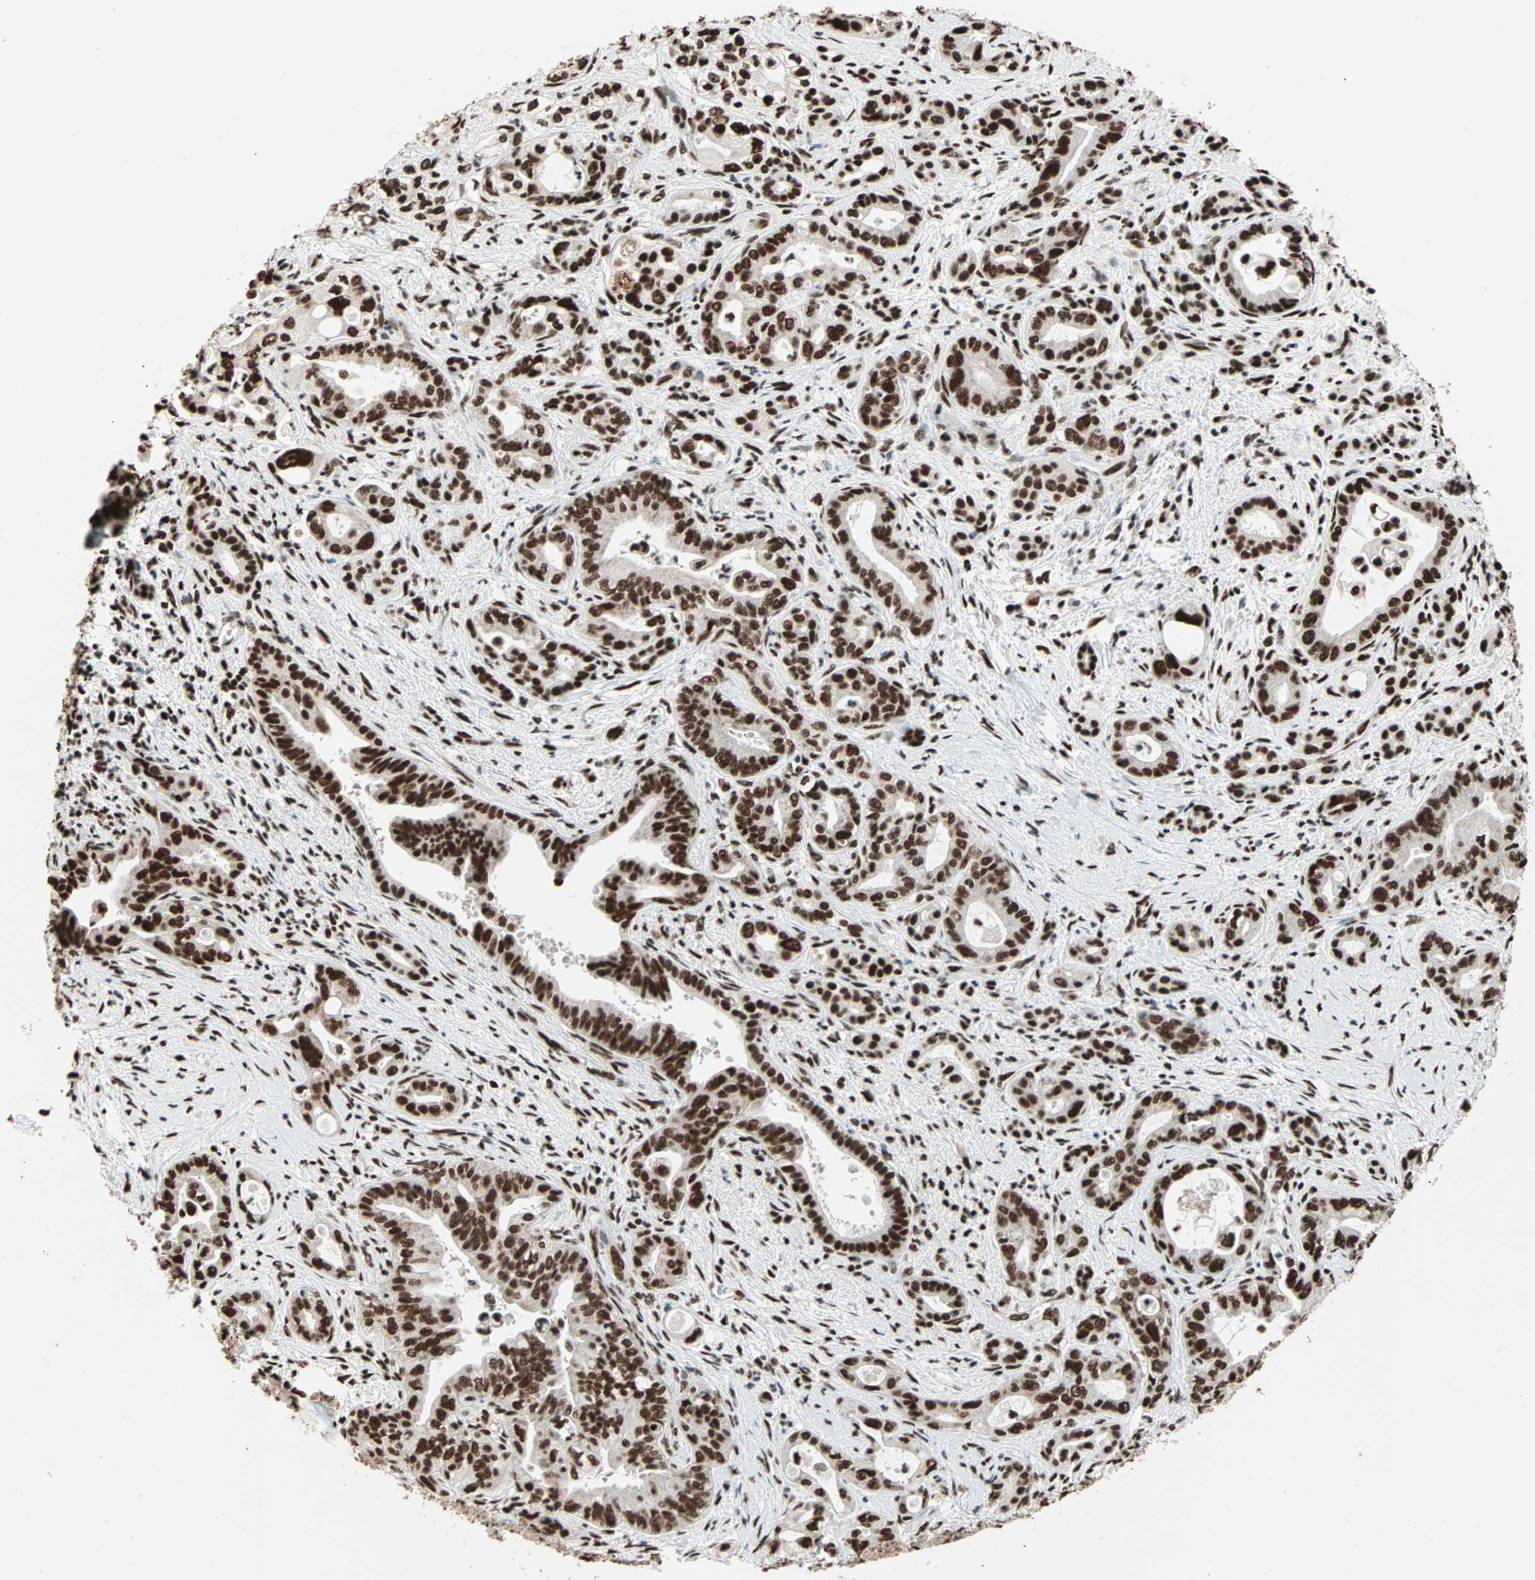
{"staining": {"intensity": "strong", "quantity": ">75%", "location": "nuclear"}, "tissue": "pancreatic cancer", "cell_type": "Tumor cells", "image_type": "cancer", "snomed": [{"axis": "morphology", "description": "Adenocarcinoma, NOS"}, {"axis": "topography", "description": "Pancreas"}], "caption": "Protein expression analysis of human pancreatic cancer (adenocarcinoma) reveals strong nuclear positivity in approximately >75% of tumor cells.", "gene": "ILF2", "patient": {"sex": "male", "age": 70}}